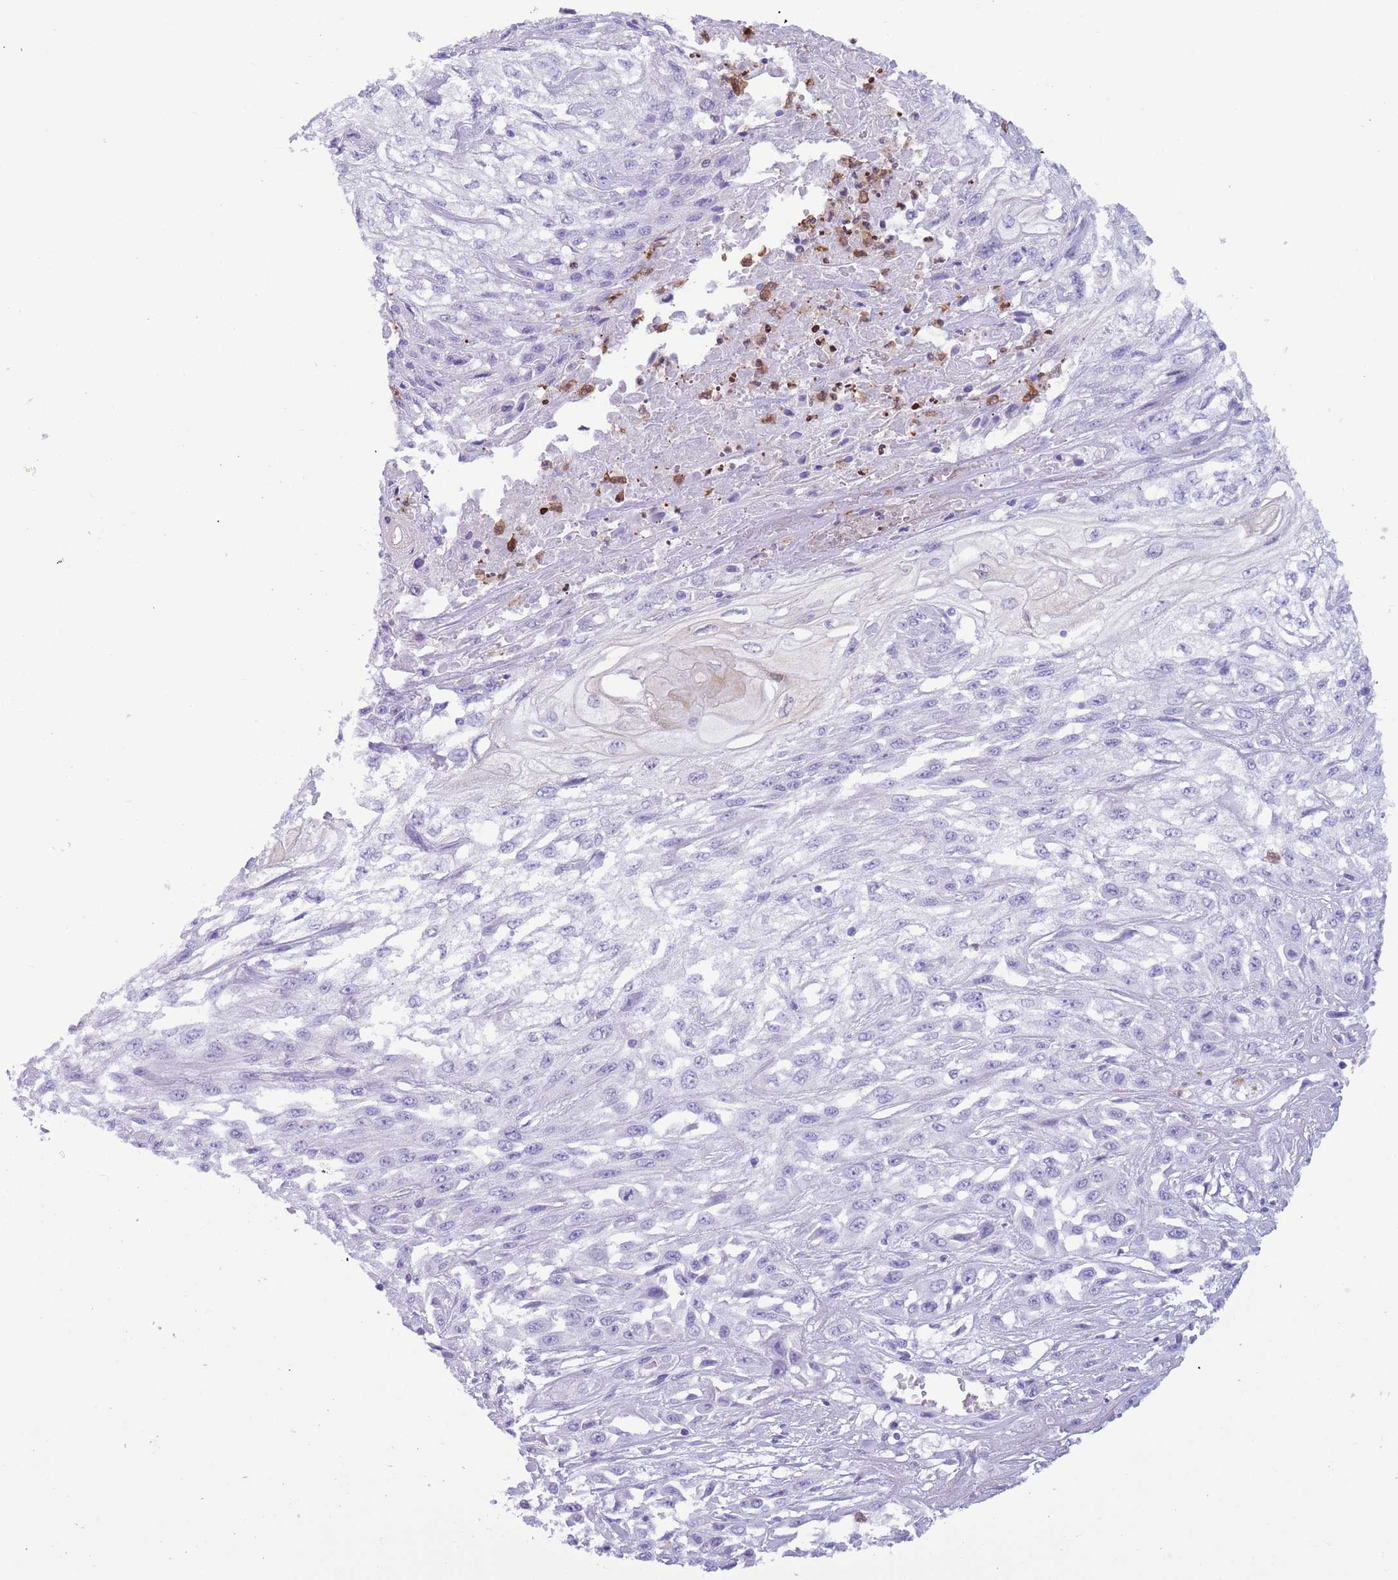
{"staining": {"intensity": "weak", "quantity": "<25%", "location": "cytoplasmic/membranous"}, "tissue": "skin cancer", "cell_type": "Tumor cells", "image_type": "cancer", "snomed": [{"axis": "morphology", "description": "Squamous cell carcinoma, NOS"}, {"axis": "morphology", "description": "Squamous cell carcinoma, metastatic, NOS"}, {"axis": "topography", "description": "Skin"}, {"axis": "topography", "description": "Lymph node"}], "caption": "IHC image of neoplastic tissue: skin squamous cell carcinoma stained with DAB (3,3'-diaminobenzidine) demonstrates no significant protein positivity in tumor cells. The staining is performed using DAB brown chromogen with nuclei counter-stained in using hematoxylin.", "gene": "OR6M1", "patient": {"sex": "male", "age": 75}}